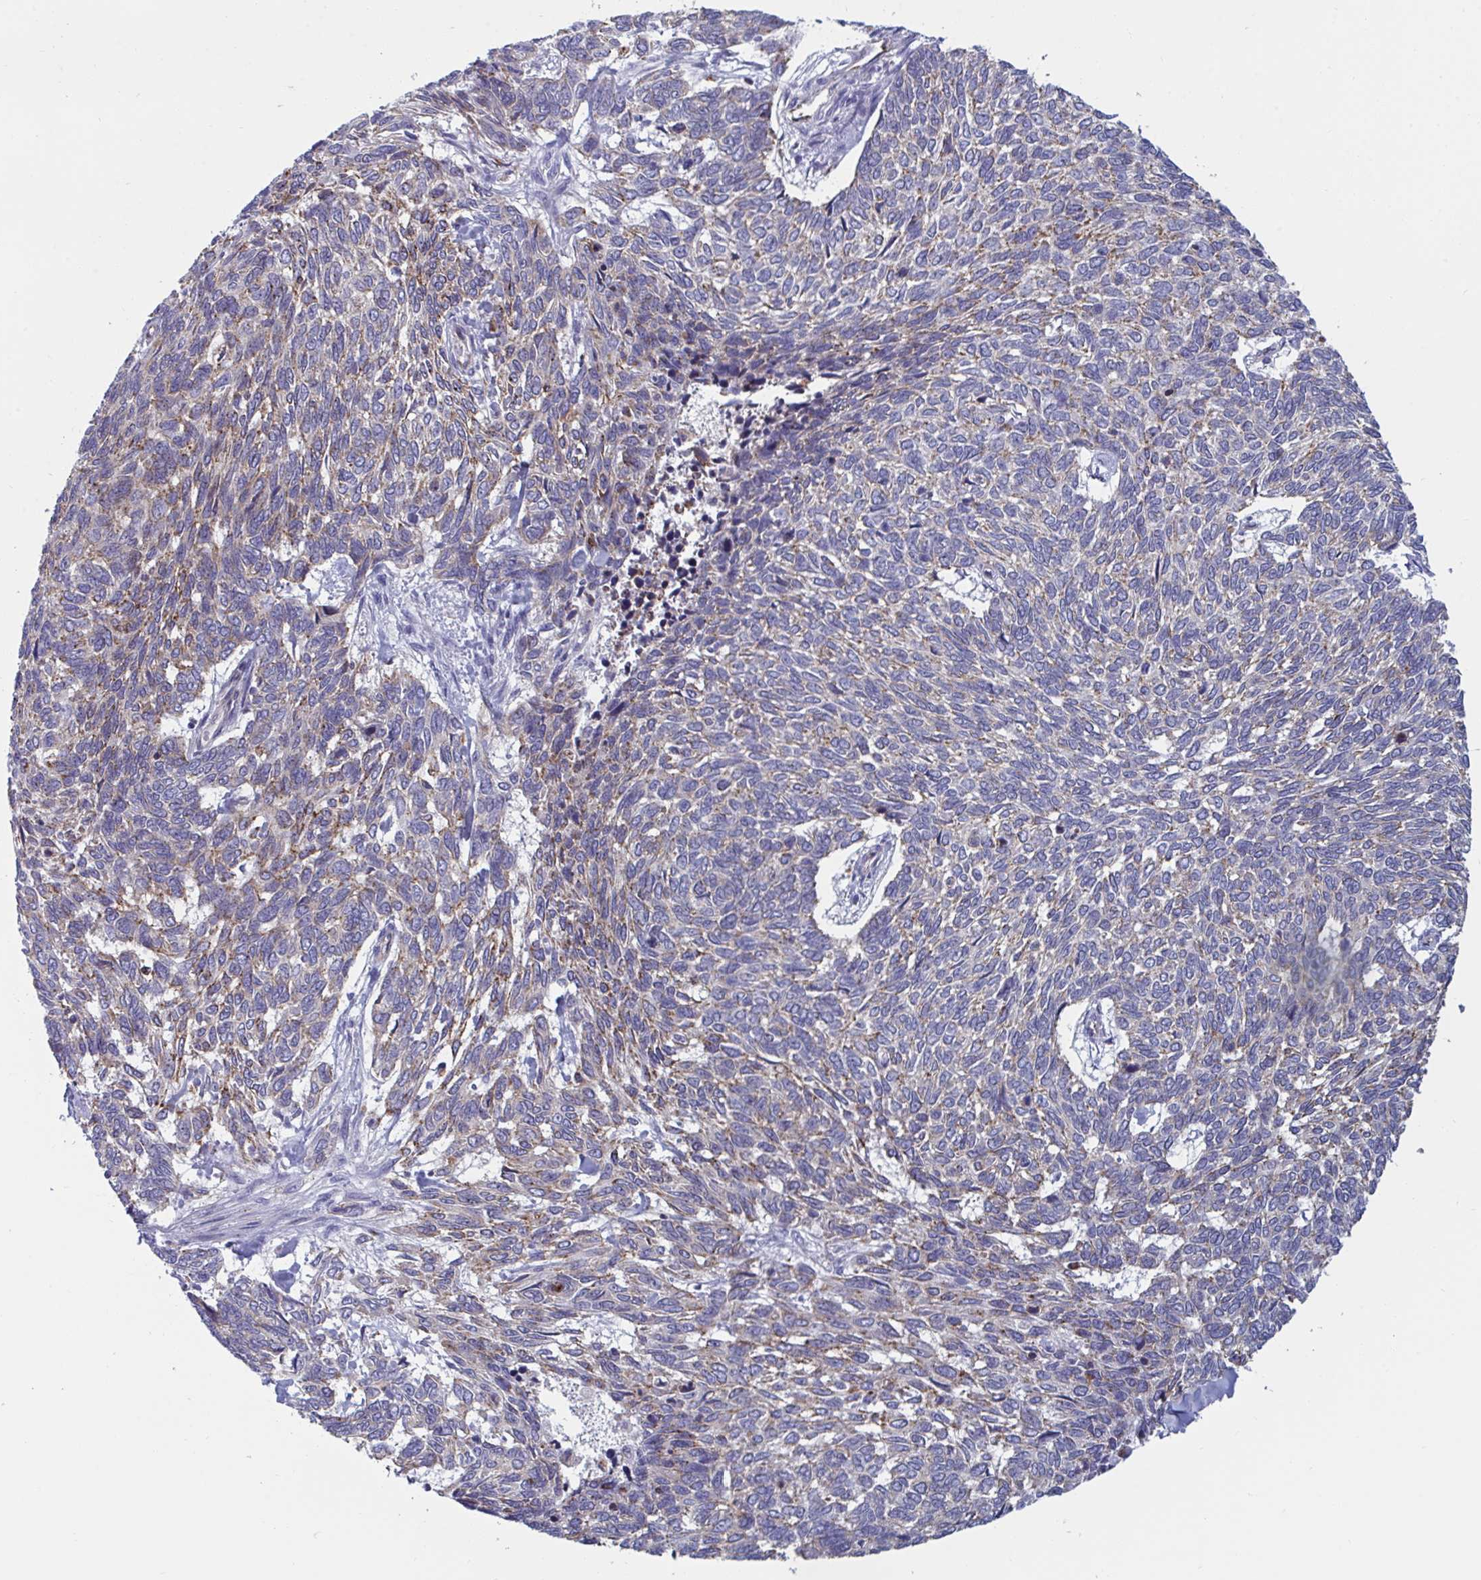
{"staining": {"intensity": "weak", "quantity": "25%-75%", "location": "cytoplasmic/membranous"}, "tissue": "skin cancer", "cell_type": "Tumor cells", "image_type": "cancer", "snomed": [{"axis": "morphology", "description": "Basal cell carcinoma"}, {"axis": "topography", "description": "Skin"}], "caption": "A micrograph showing weak cytoplasmic/membranous positivity in about 25%-75% of tumor cells in skin basal cell carcinoma, as visualized by brown immunohistochemical staining.", "gene": "SLC9A6", "patient": {"sex": "female", "age": 65}}